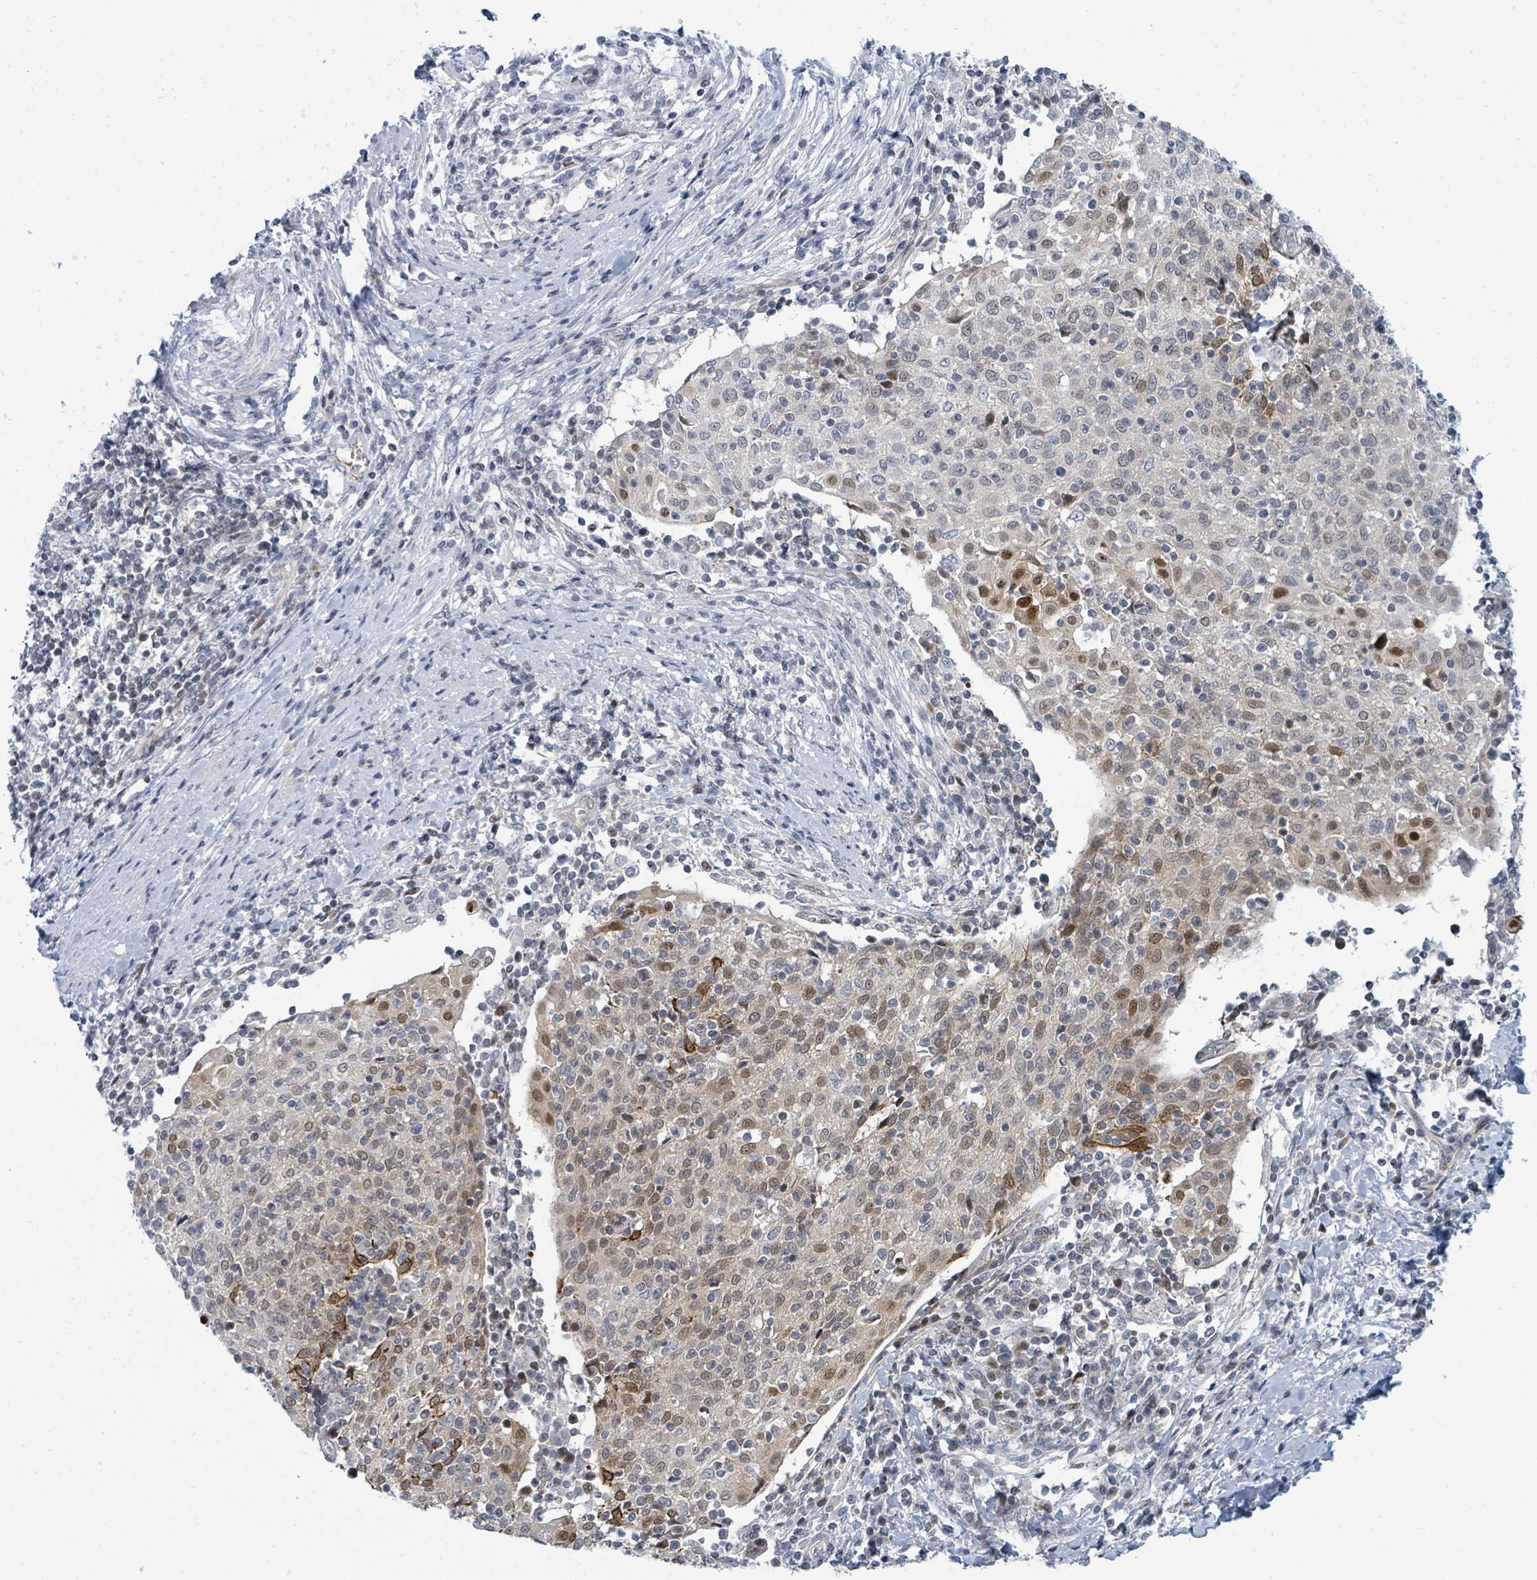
{"staining": {"intensity": "moderate", "quantity": "25%-75%", "location": "cytoplasmic/membranous,nuclear"}, "tissue": "cervical cancer", "cell_type": "Tumor cells", "image_type": "cancer", "snomed": [{"axis": "morphology", "description": "Squamous cell carcinoma, NOS"}, {"axis": "topography", "description": "Cervix"}], "caption": "High-power microscopy captured an immunohistochemistry histopathology image of cervical squamous cell carcinoma, revealing moderate cytoplasmic/membranous and nuclear expression in about 25%-75% of tumor cells.", "gene": "SUMO4", "patient": {"sex": "female", "age": 52}}